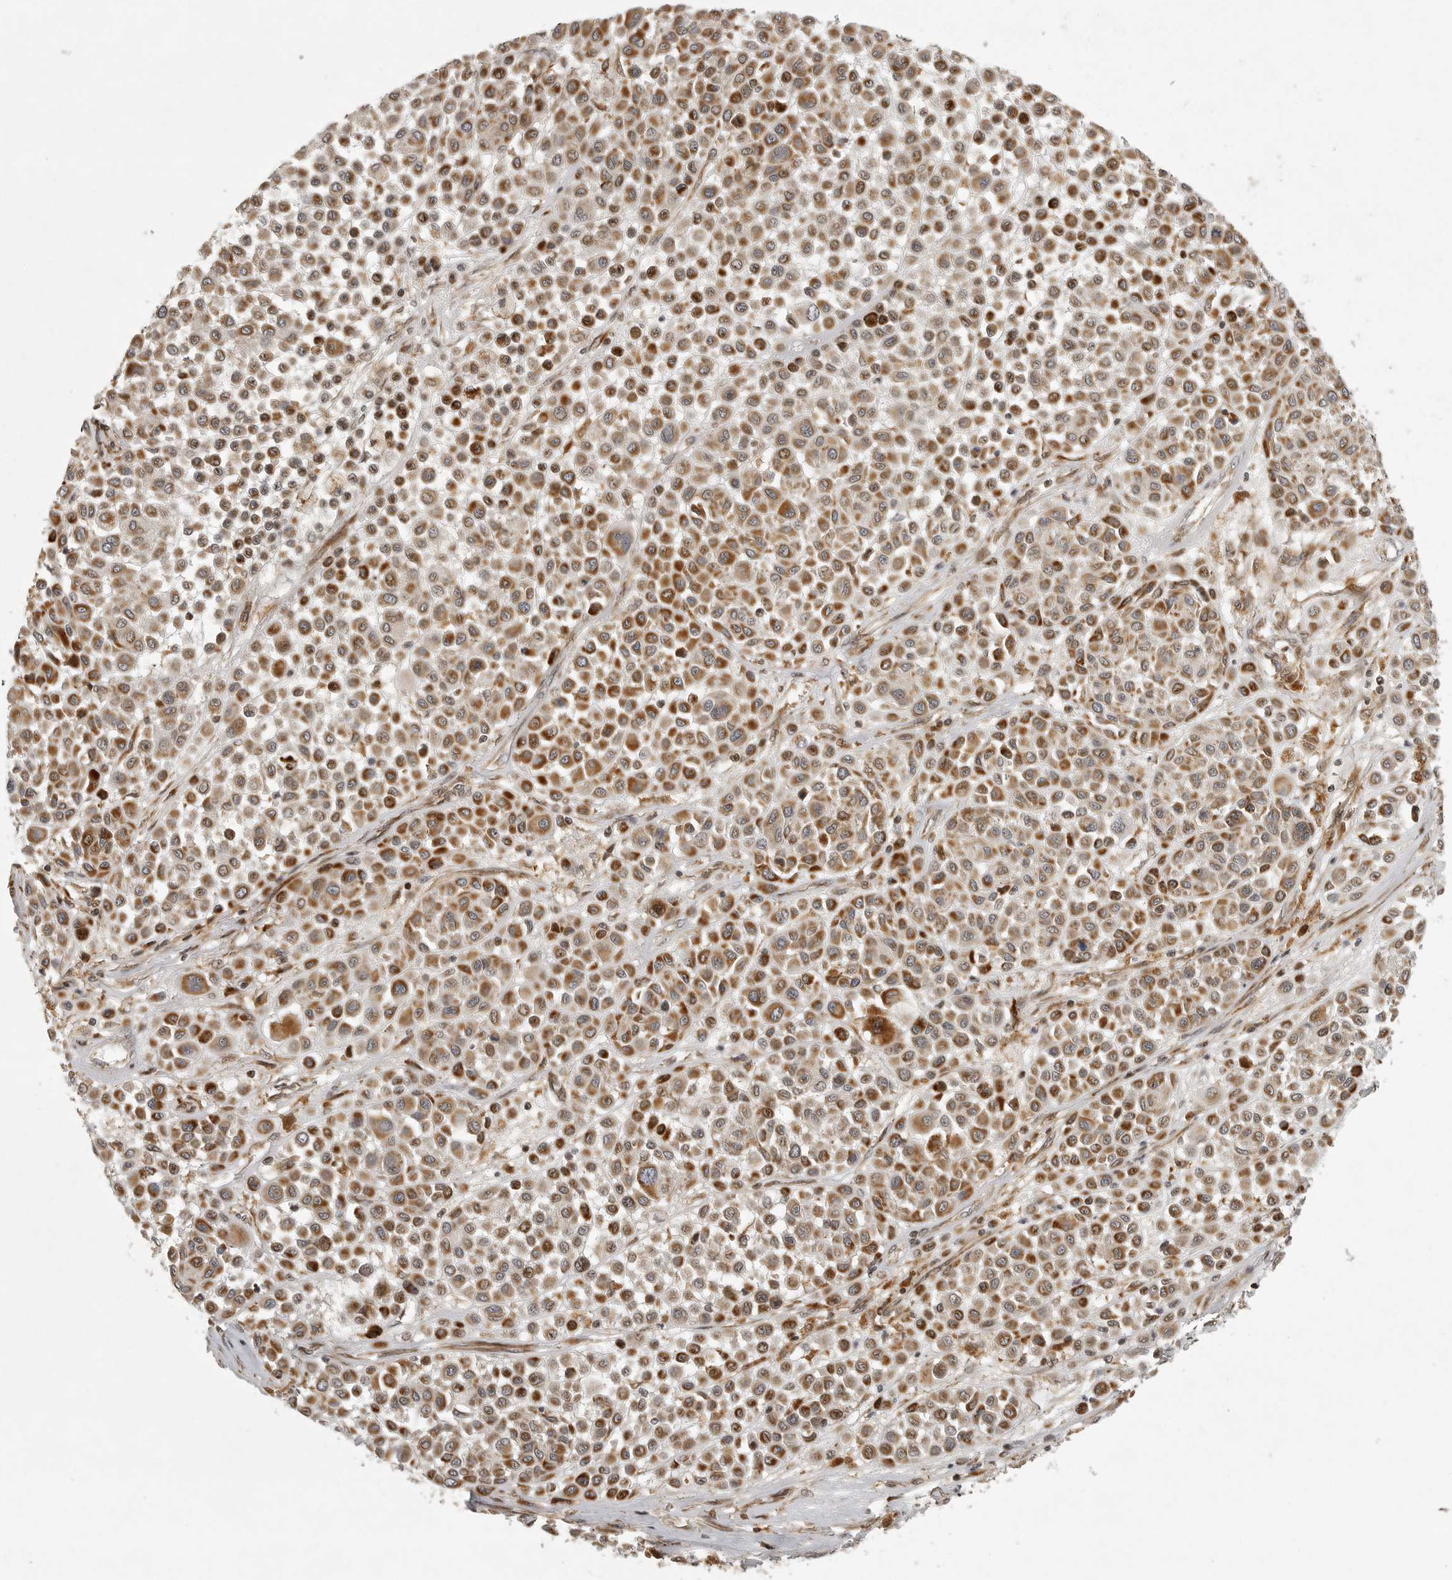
{"staining": {"intensity": "moderate", "quantity": ">75%", "location": "cytoplasmic/membranous"}, "tissue": "melanoma", "cell_type": "Tumor cells", "image_type": "cancer", "snomed": [{"axis": "morphology", "description": "Malignant melanoma, Metastatic site"}, {"axis": "topography", "description": "Soft tissue"}], "caption": "This histopathology image reveals malignant melanoma (metastatic site) stained with immunohistochemistry (IHC) to label a protein in brown. The cytoplasmic/membranous of tumor cells show moderate positivity for the protein. Nuclei are counter-stained blue.", "gene": "NARS2", "patient": {"sex": "male", "age": 41}}